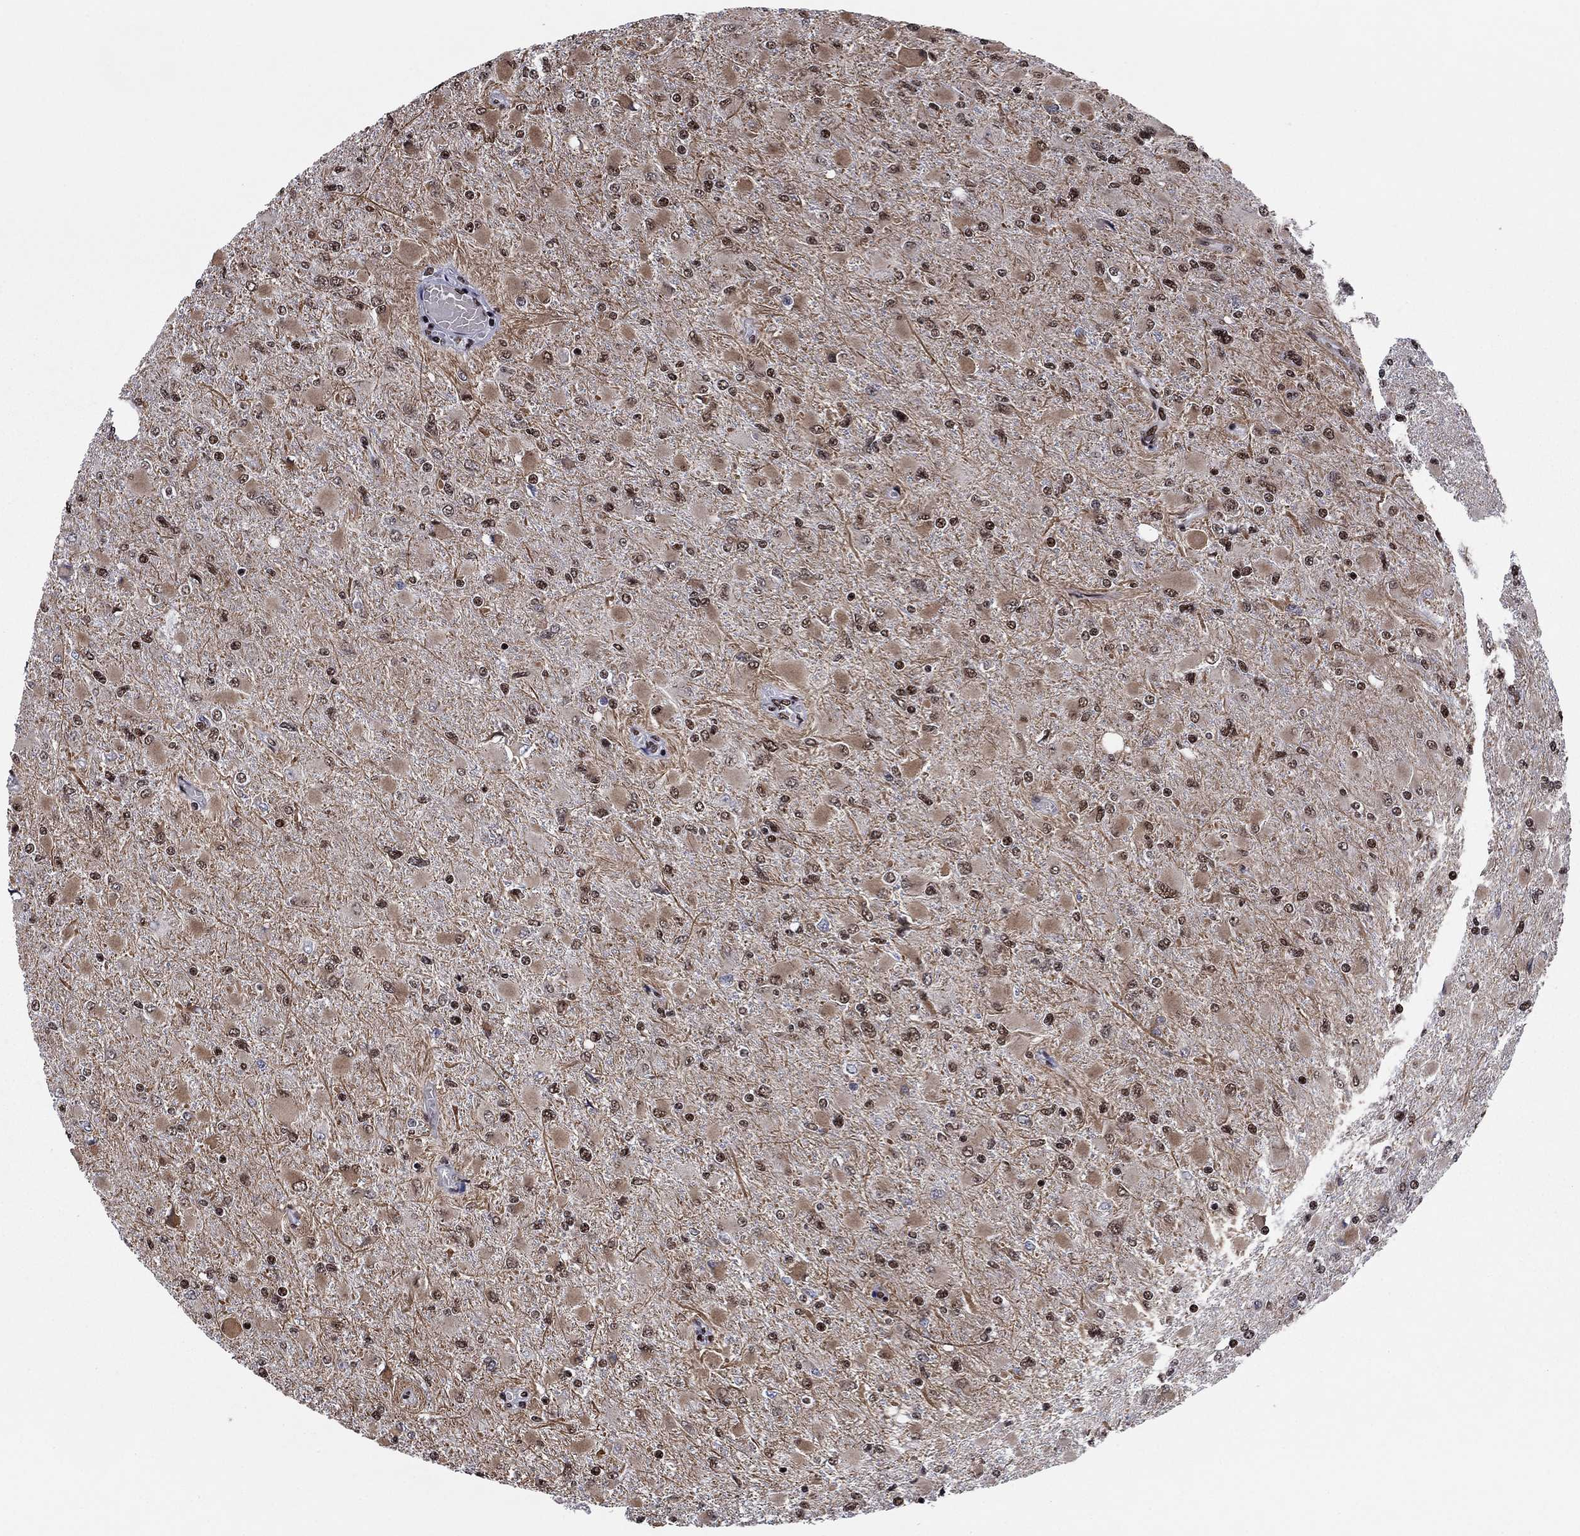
{"staining": {"intensity": "moderate", "quantity": "25%-75%", "location": "cytoplasmic/membranous,nuclear"}, "tissue": "glioma", "cell_type": "Tumor cells", "image_type": "cancer", "snomed": [{"axis": "morphology", "description": "Glioma, malignant, High grade"}, {"axis": "topography", "description": "Cerebral cortex"}], "caption": "A brown stain shows moderate cytoplasmic/membranous and nuclear staining of a protein in glioma tumor cells.", "gene": "N4BP2", "patient": {"sex": "female", "age": 36}}